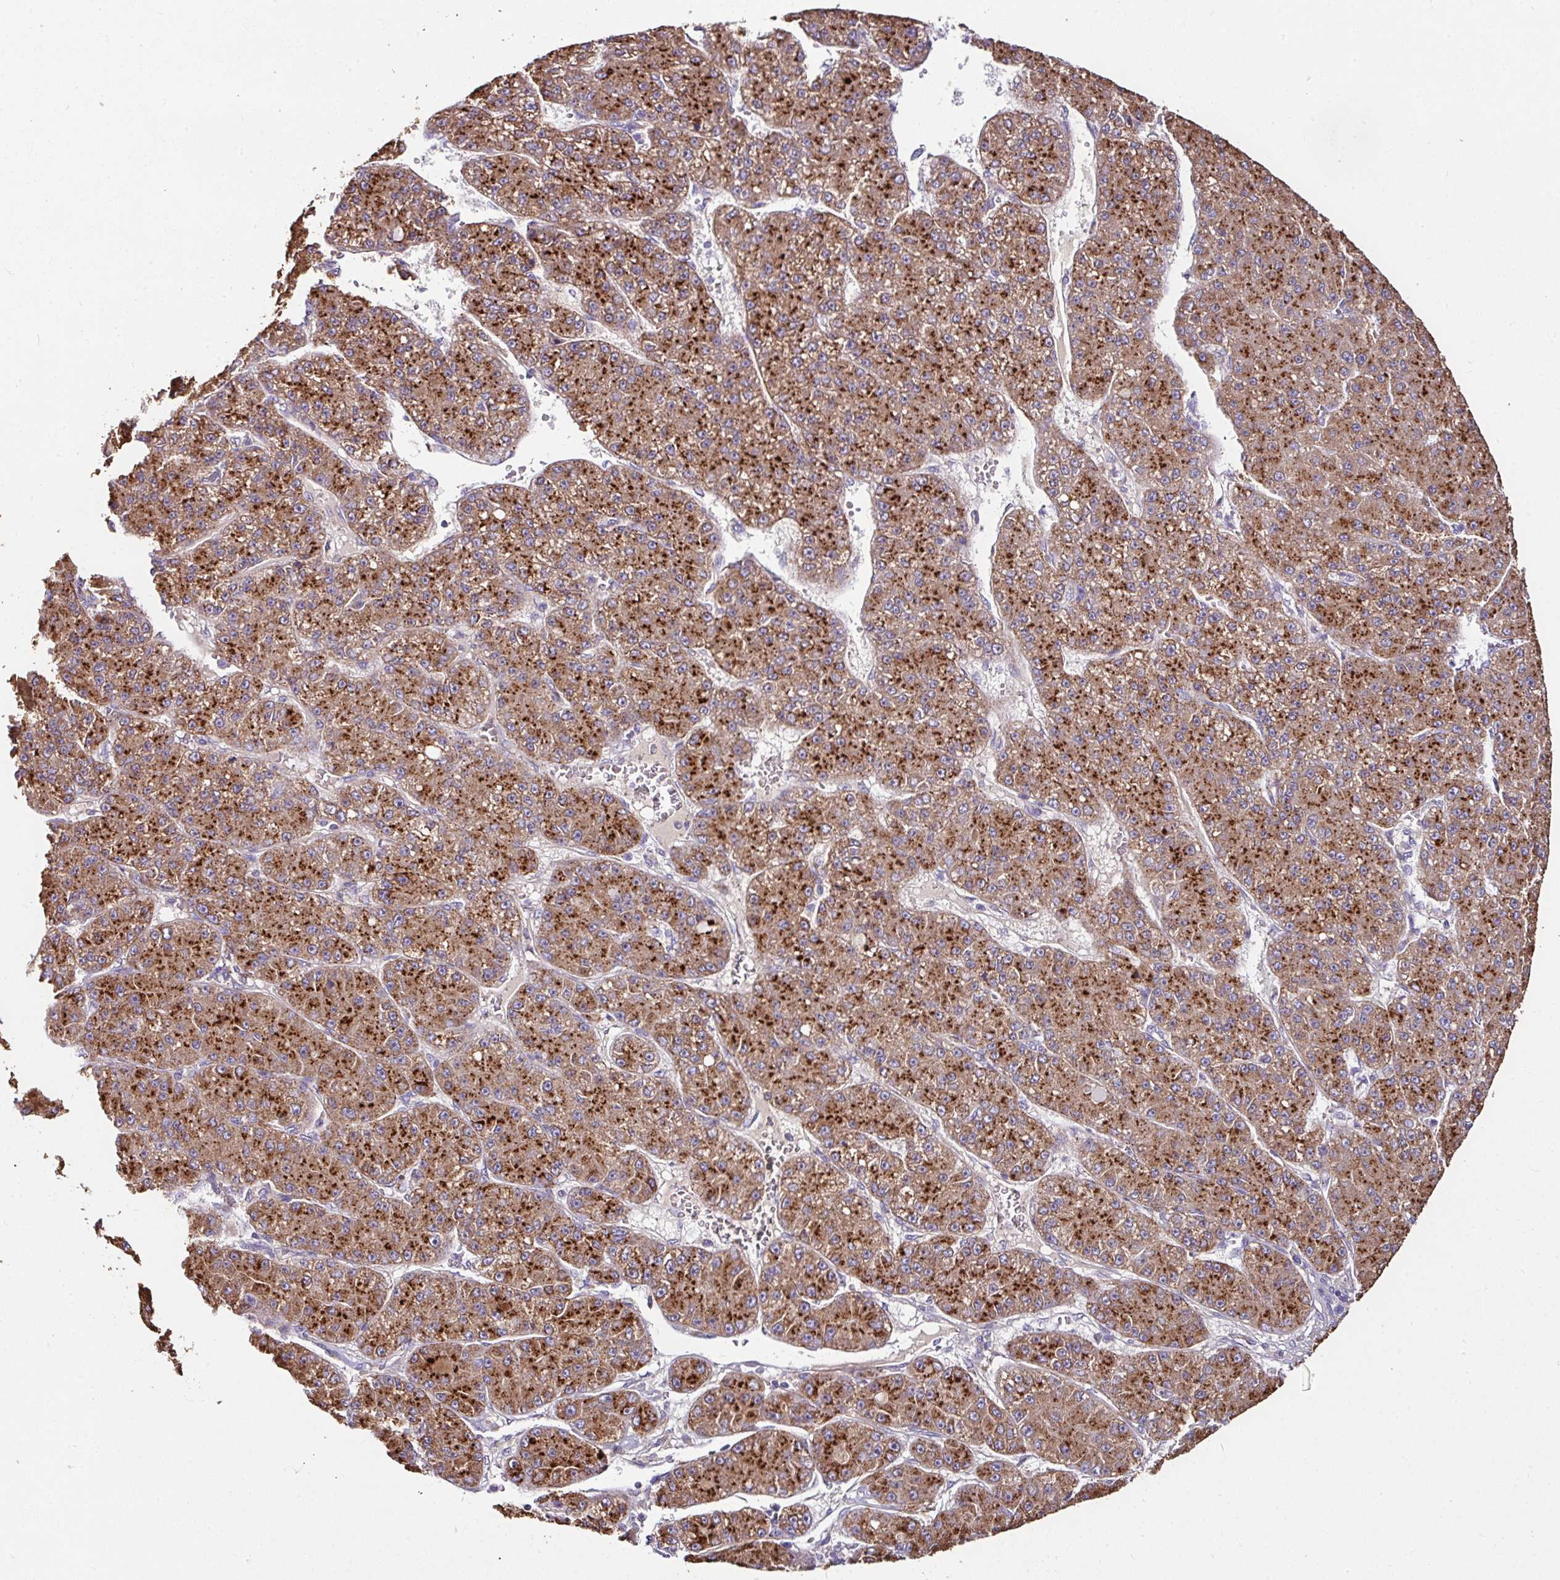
{"staining": {"intensity": "strong", "quantity": ">75%", "location": "cytoplasmic/membranous"}, "tissue": "liver cancer", "cell_type": "Tumor cells", "image_type": "cancer", "snomed": [{"axis": "morphology", "description": "Carcinoma, Hepatocellular, NOS"}, {"axis": "topography", "description": "Liver"}], "caption": "IHC image of neoplastic tissue: liver hepatocellular carcinoma stained using immunohistochemistry shows high levels of strong protein expression localized specifically in the cytoplasmic/membranous of tumor cells, appearing as a cytoplasmic/membranous brown color.", "gene": "CPD", "patient": {"sex": "male", "age": 67}}